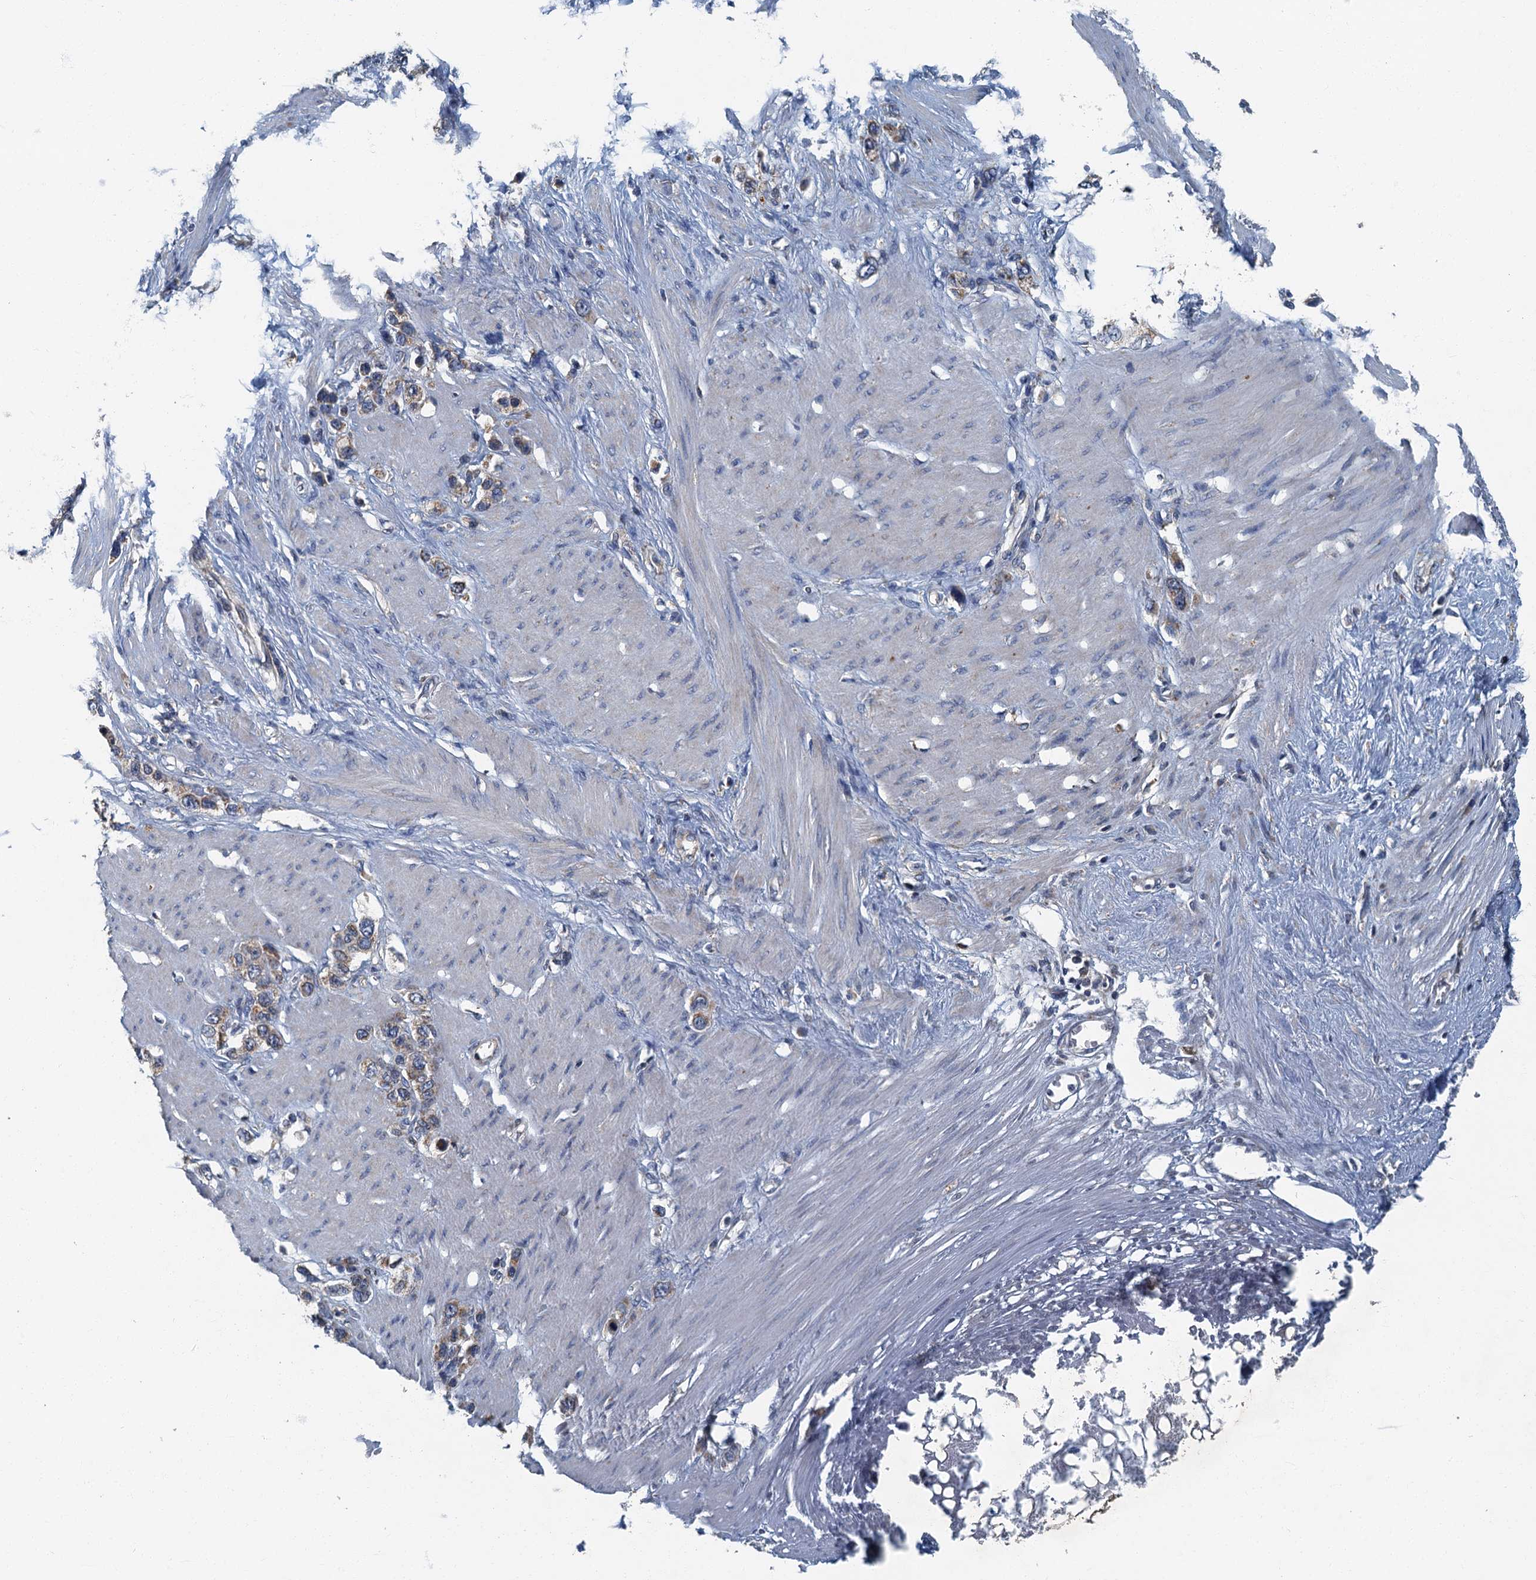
{"staining": {"intensity": "weak", "quantity": "25%-75%", "location": "cytoplasmic/membranous"}, "tissue": "stomach cancer", "cell_type": "Tumor cells", "image_type": "cancer", "snomed": [{"axis": "morphology", "description": "Adenocarcinoma, NOS"}, {"axis": "morphology", "description": "Adenocarcinoma, High grade"}, {"axis": "topography", "description": "Stomach, upper"}, {"axis": "topography", "description": "Stomach, lower"}], "caption": "Immunohistochemical staining of stomach high-grade adenocarcinoma demonstrates weak cytoplasmic/membranous protein positivity in about 25%-75% of tumor cells.", "gene": "DDX49", "patient": {"sex": "female", "age": 65}}